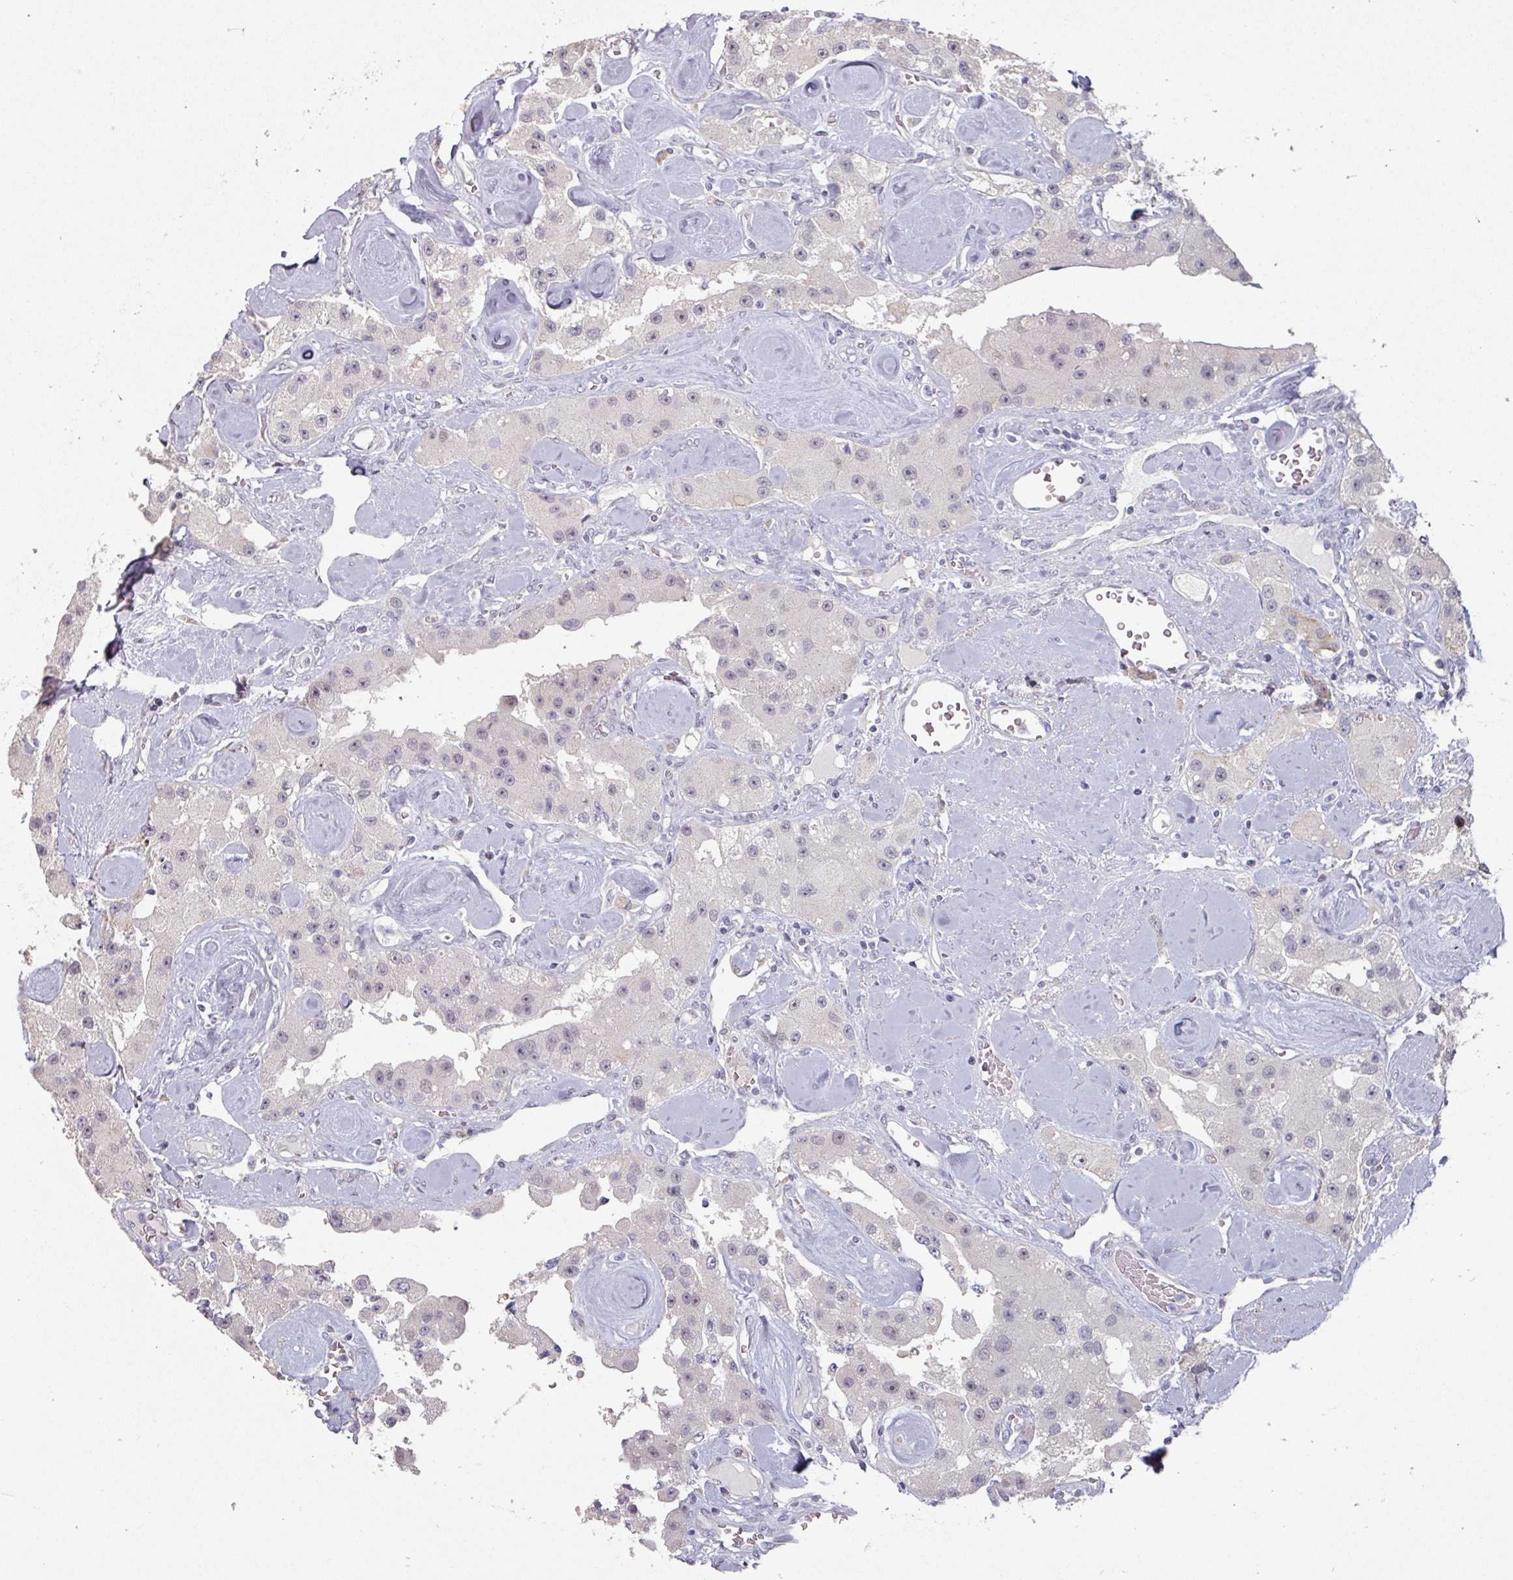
{"staining": {"intensity": "negative", "quantity": "none", "location": "none"}, "tissue": "carcinoid", "cell_type": "Tumor cells", "image_type": "cancer", "snomed": [{"axis": "morphology", "description": "Carcinoid, malignant, NOS"}, {"axis": "topography", "description": "Pancreas"}], "caption": "IHC photomicrograph of neoplastic tissue: carcinoid stained with DAB demonstrates no significant protein positivity in tumor cells. (Stains: DAB (3,3'-diaminobenzidine) IHC with hematoxylin counter stain, Microscopy: brightfield microscopy at high magnification).", "gene": "ZBTB6", "patient": {"sex": "male", "age": 41}}